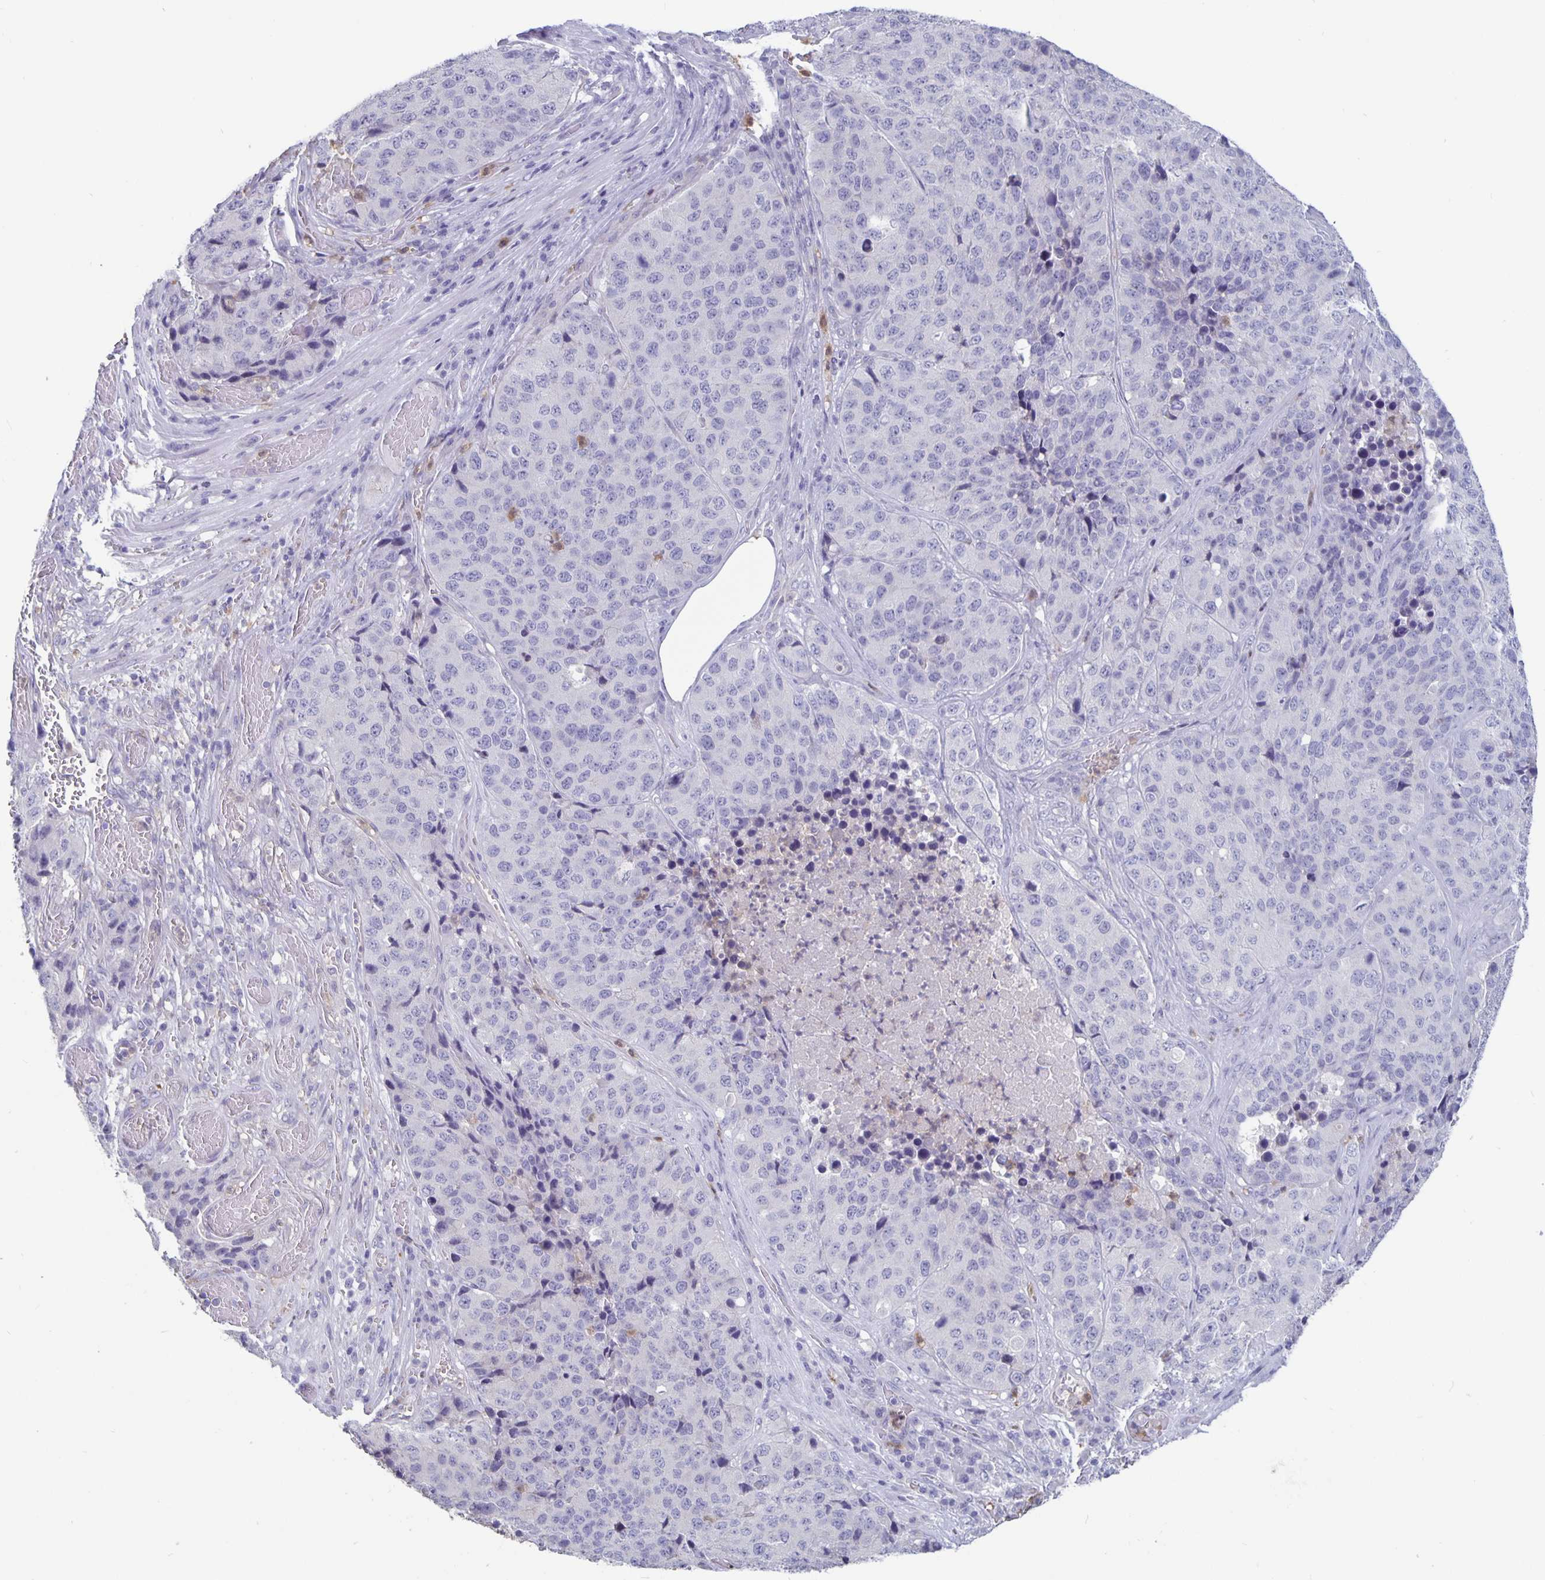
{"staining": {"intensity": "negative", "quantity": "none", "location": "none"}, "tissue": "stomach cancer", "cell_type": "Tumor cells", "image_type": "cancer", "snomed": [{"axis": "morphology", "description": "Adenocarcinoma, NOS"}, {"axis": "topography", "description": "Stomach"}], "caption": "This is an immunohistochemistry (IHC) micrograph of human stomach cancer. There is no positivity in tumor cells.", "gene": "PLCB3", "patient": {"sex": "male", "age": 71}}